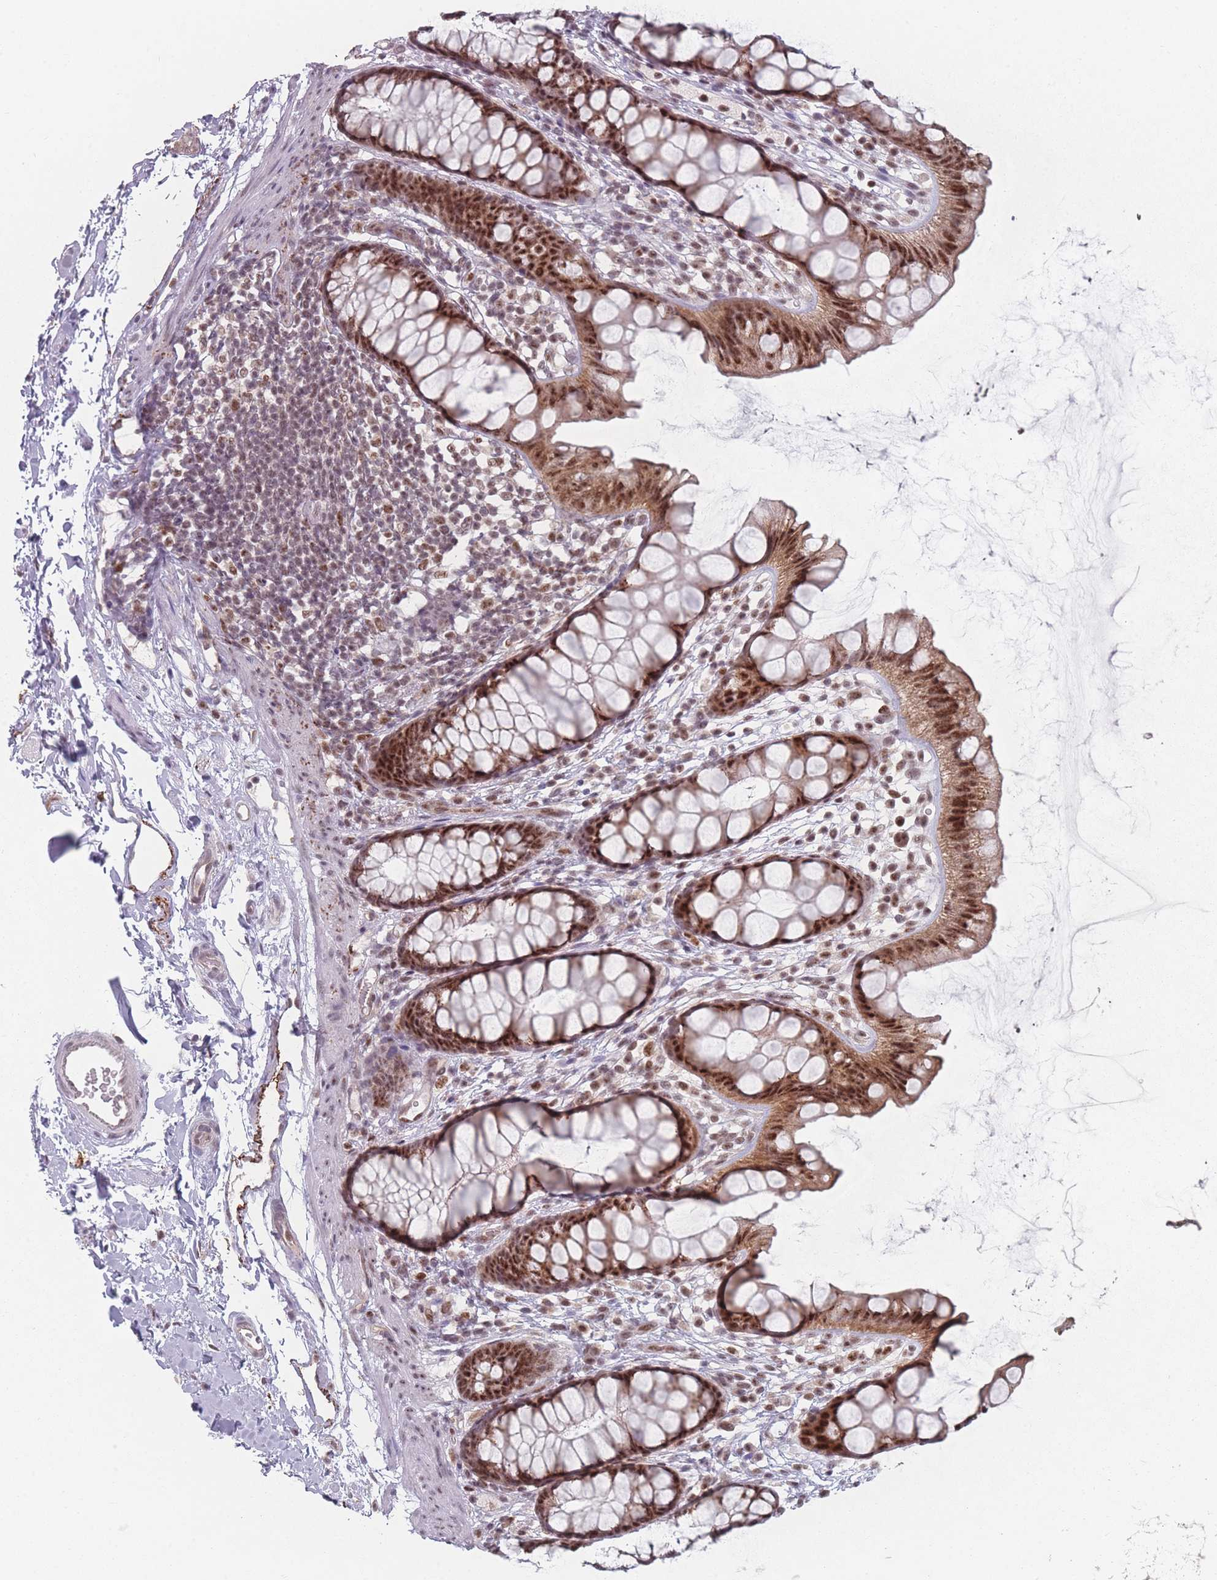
{"staining": {"intensity": "strong", "quantity": ">75%", "location": "nuclear"}, "tissue": "rectum", "cell_type": "Glandular cells", "image_type": "normal", "snomed": [{"axis": "morphology", "description": "Normal tissue, NOS"}, {"axis": "topography", "description": "Rectum"}], "caption": "Immunohistochemistry (IHC) of unremarkable human rectum exhibits high levels of strong nuclear expression in about >75% of glandular cells.", "gene": "ZC3H14", "patient": {"sex": "female", "age": 65}}